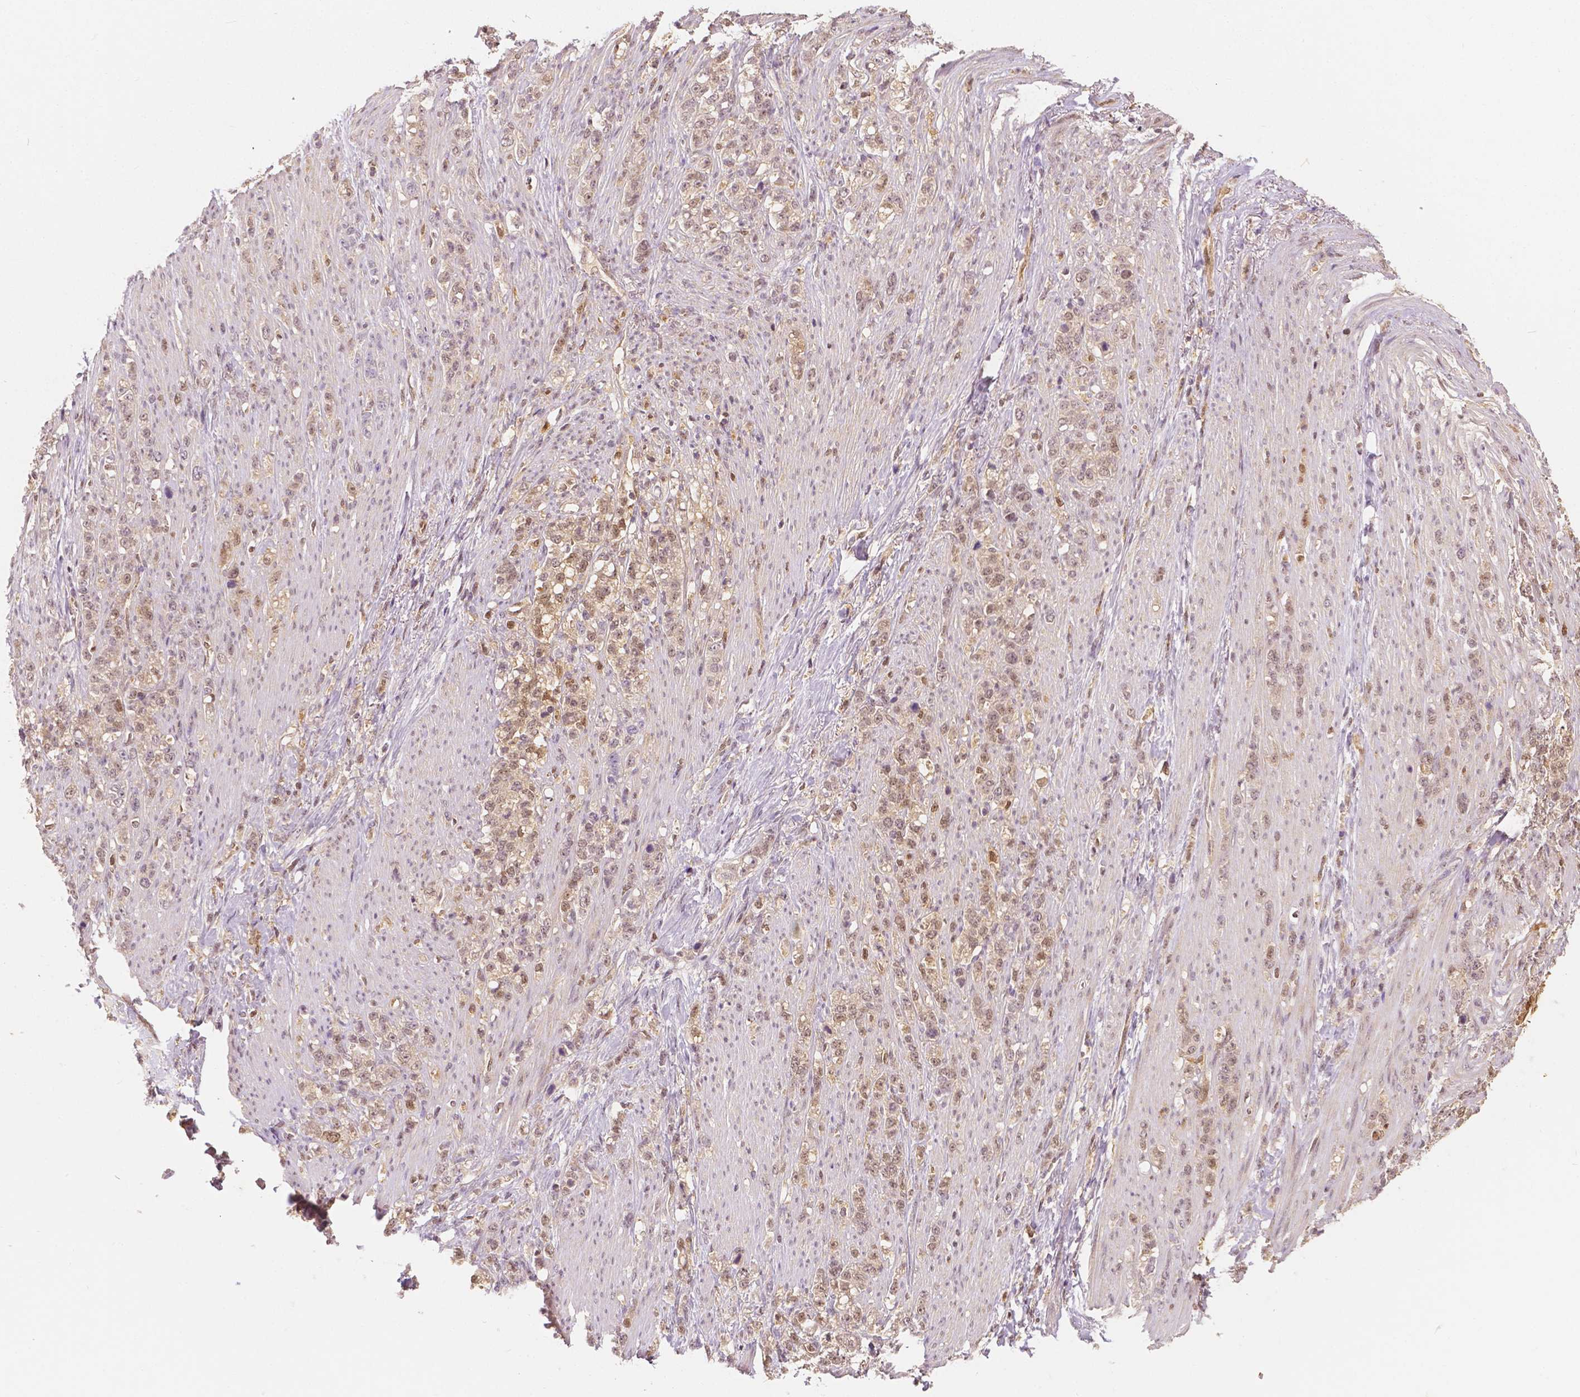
{"staining": {"intensity": "weak", "quantity": ">75%", "location": "cytoplasmic/membranous,nuclear"}, "tissue": "stomach cancer", "cell_type": "Tumor cells", "image_type": "cancer", "snomed": [{"axis": "morphology", "description": "Adenocarcinoma, NOS"}, {"axis": "topography", "description": "Stomach, lower"}], "caption": "A low amount of weak cytoplasmic/membranous and nuclear expression is present in approximately >75% of tumor cells in stomach adenocarcinoma tissue.", "gene": "NAPRT", "patient": {"sex": "male", "age": 88}}